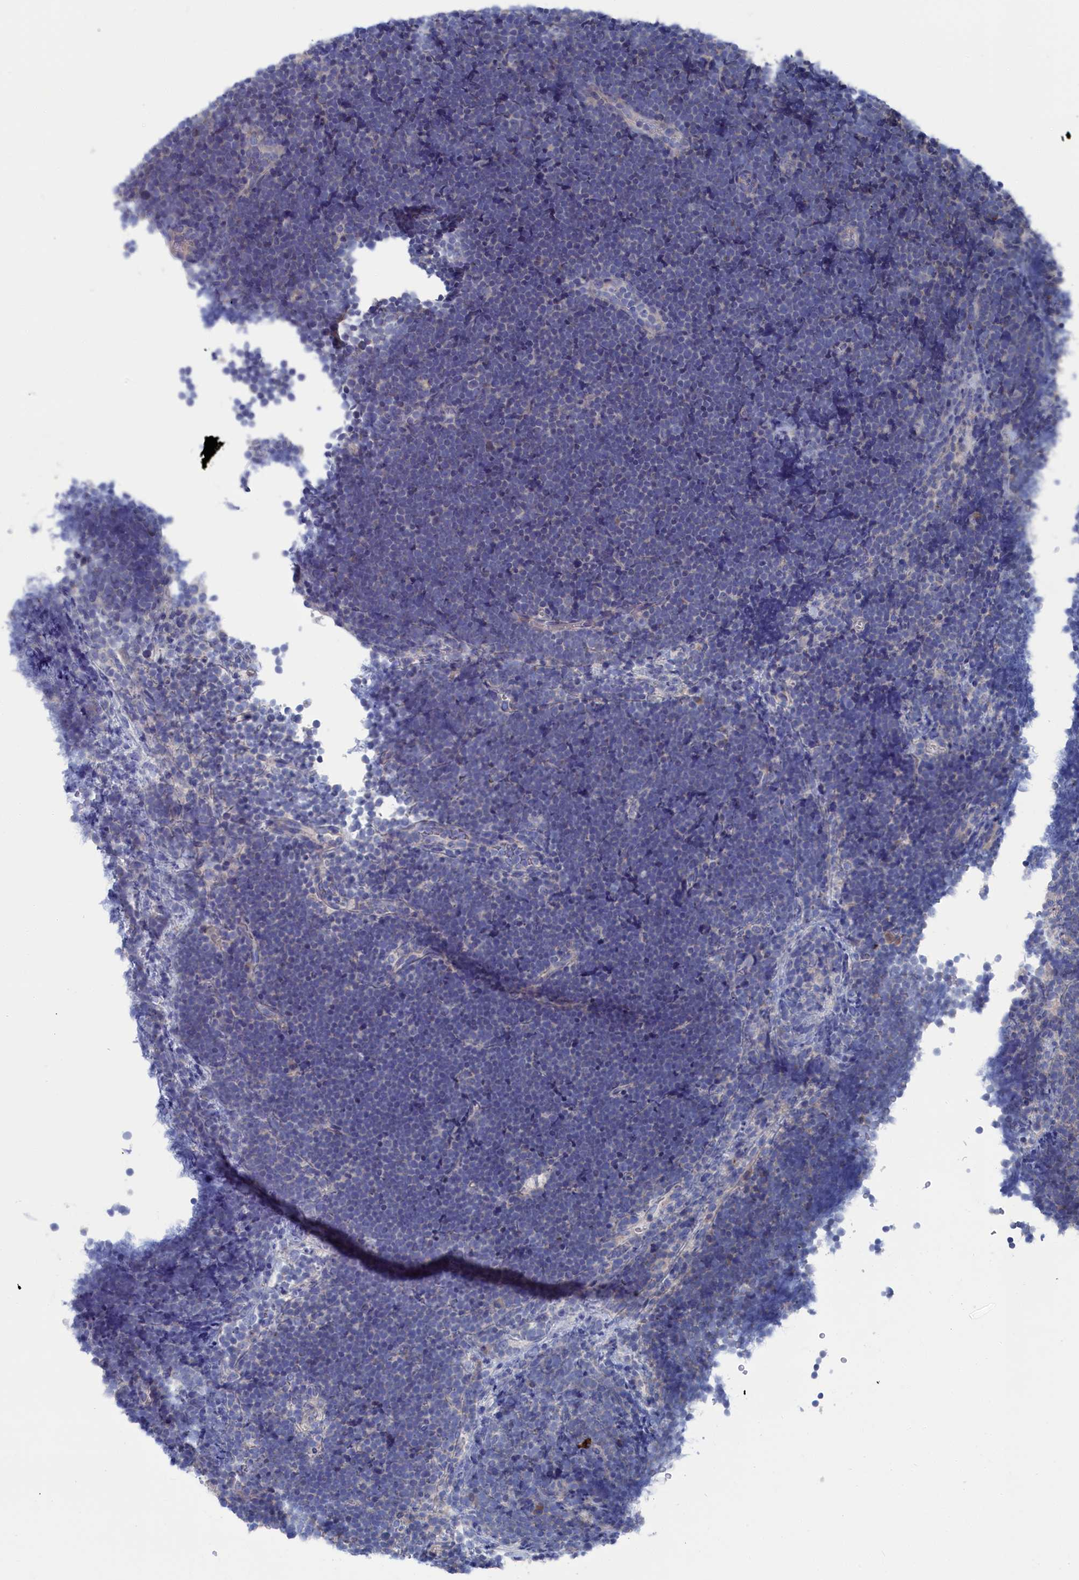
{"staining": {"intensity": "negative", "quantity": "none", "location": "none"}, "tissue": "lymphoma", "cell_type": "Tumor cells", "image_type": "cancer", "snomed": [{"axis": "morphology", "description": "Malignant lymphoma, non-Hodgkin's type, High grade"}, {"axis": "topography", "description": "Lymph node"}], "caption": "Tumor cells show no significant expression in malignant lymphoma, non-Hodgkin's type (high-grade).", "gene": "CEND1", "patient": {"sex": "male", "age": 13}}